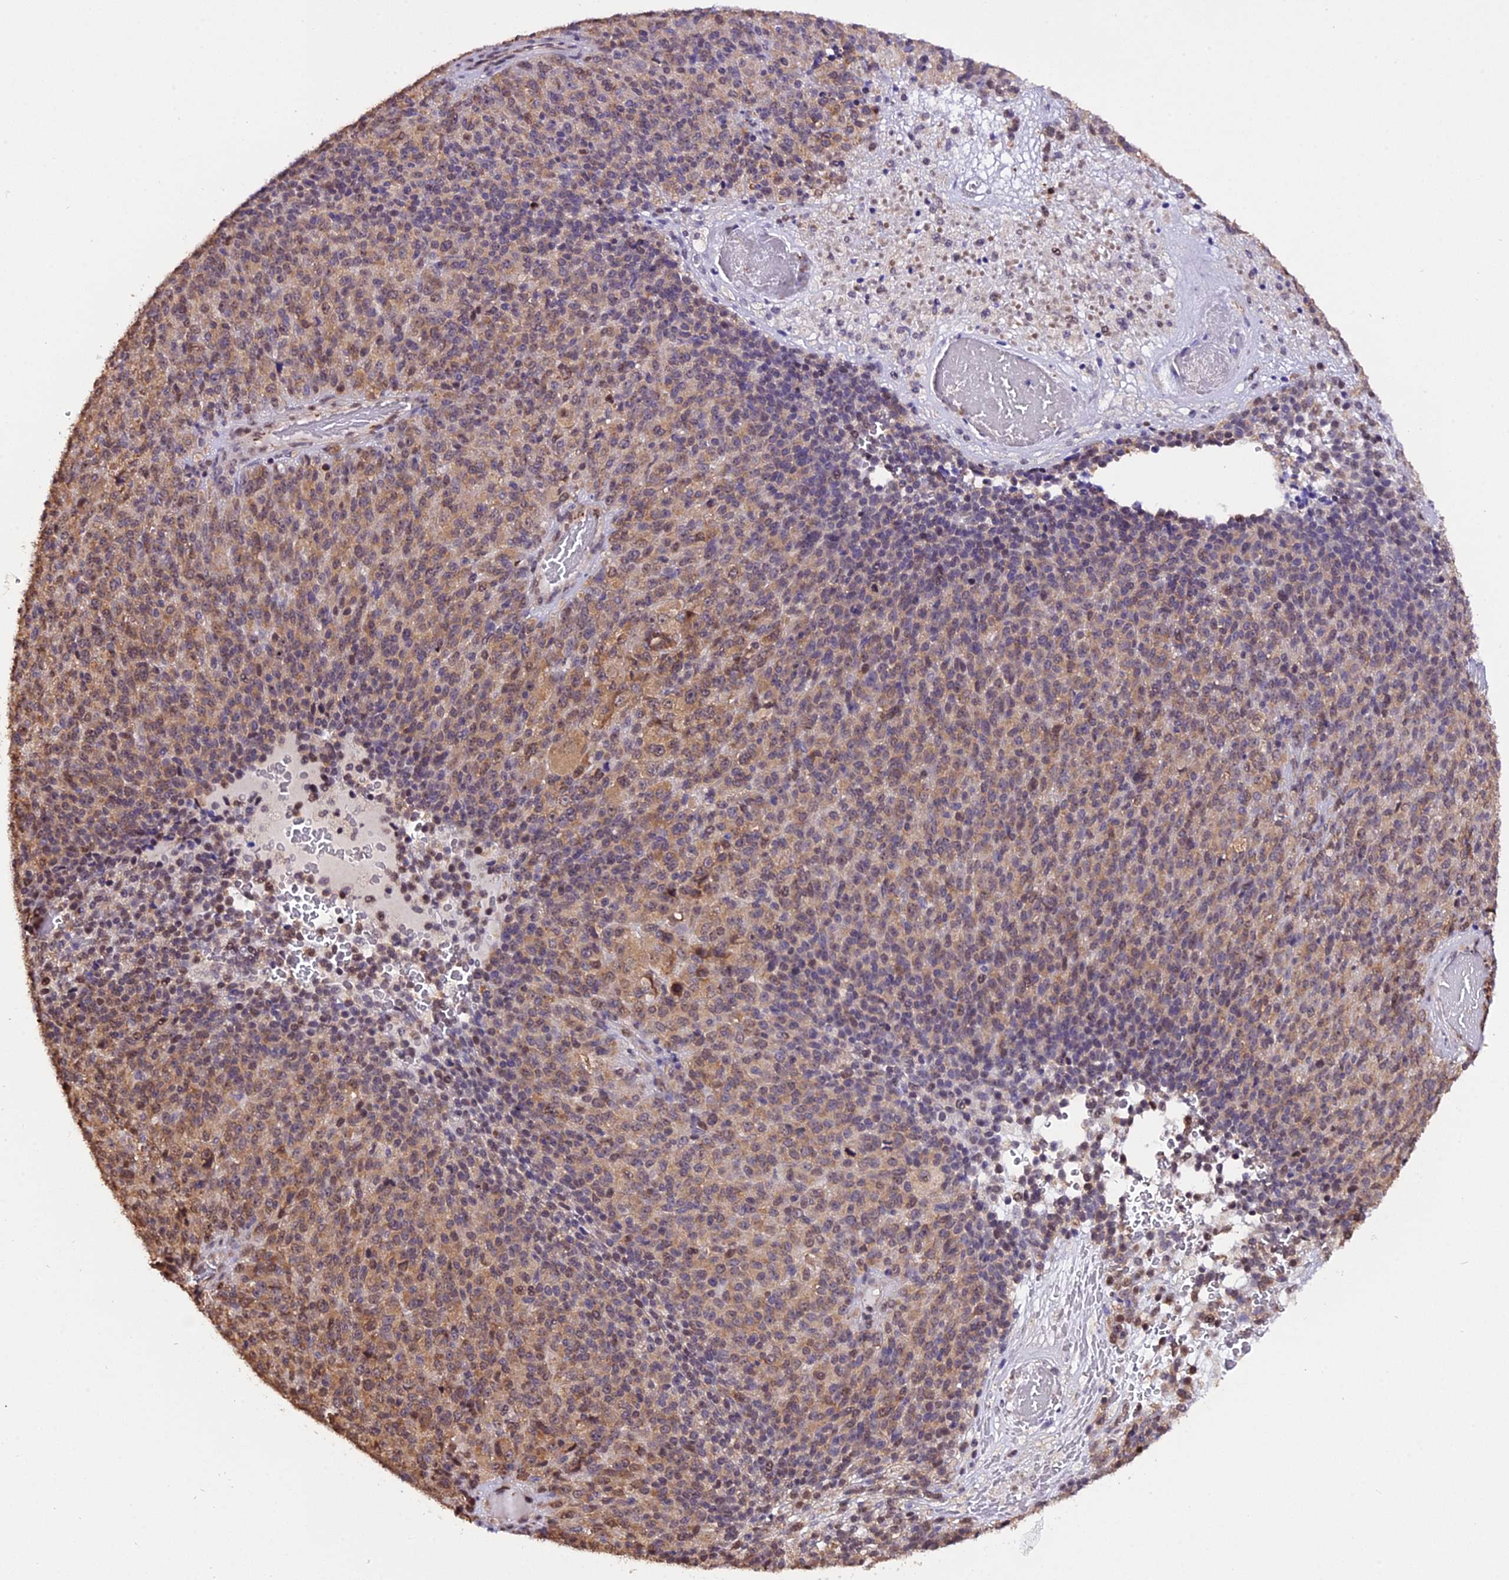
{"staining": {"intensity": "moderate", "quantity": ">75%", "location": "cytoplasmic/membranous"}, "tissue": "melanoma", "cell_type": "Tumor cells", "image_type": "cancer", "snomed": [{"axis": "morphology", "description": "Malignant melanoma, Metastatic site"}, {"axis": "topography", "description": "Brain"}], "caption": "Brown immunohistochemical staining in malignant melanoma (metastatic site) reveals moderate cytoplasmic/membranous positivity in about >75% of tumor cells.", "gene": "HERPUD1", "patient": {"sex": "female", "age": 56}}